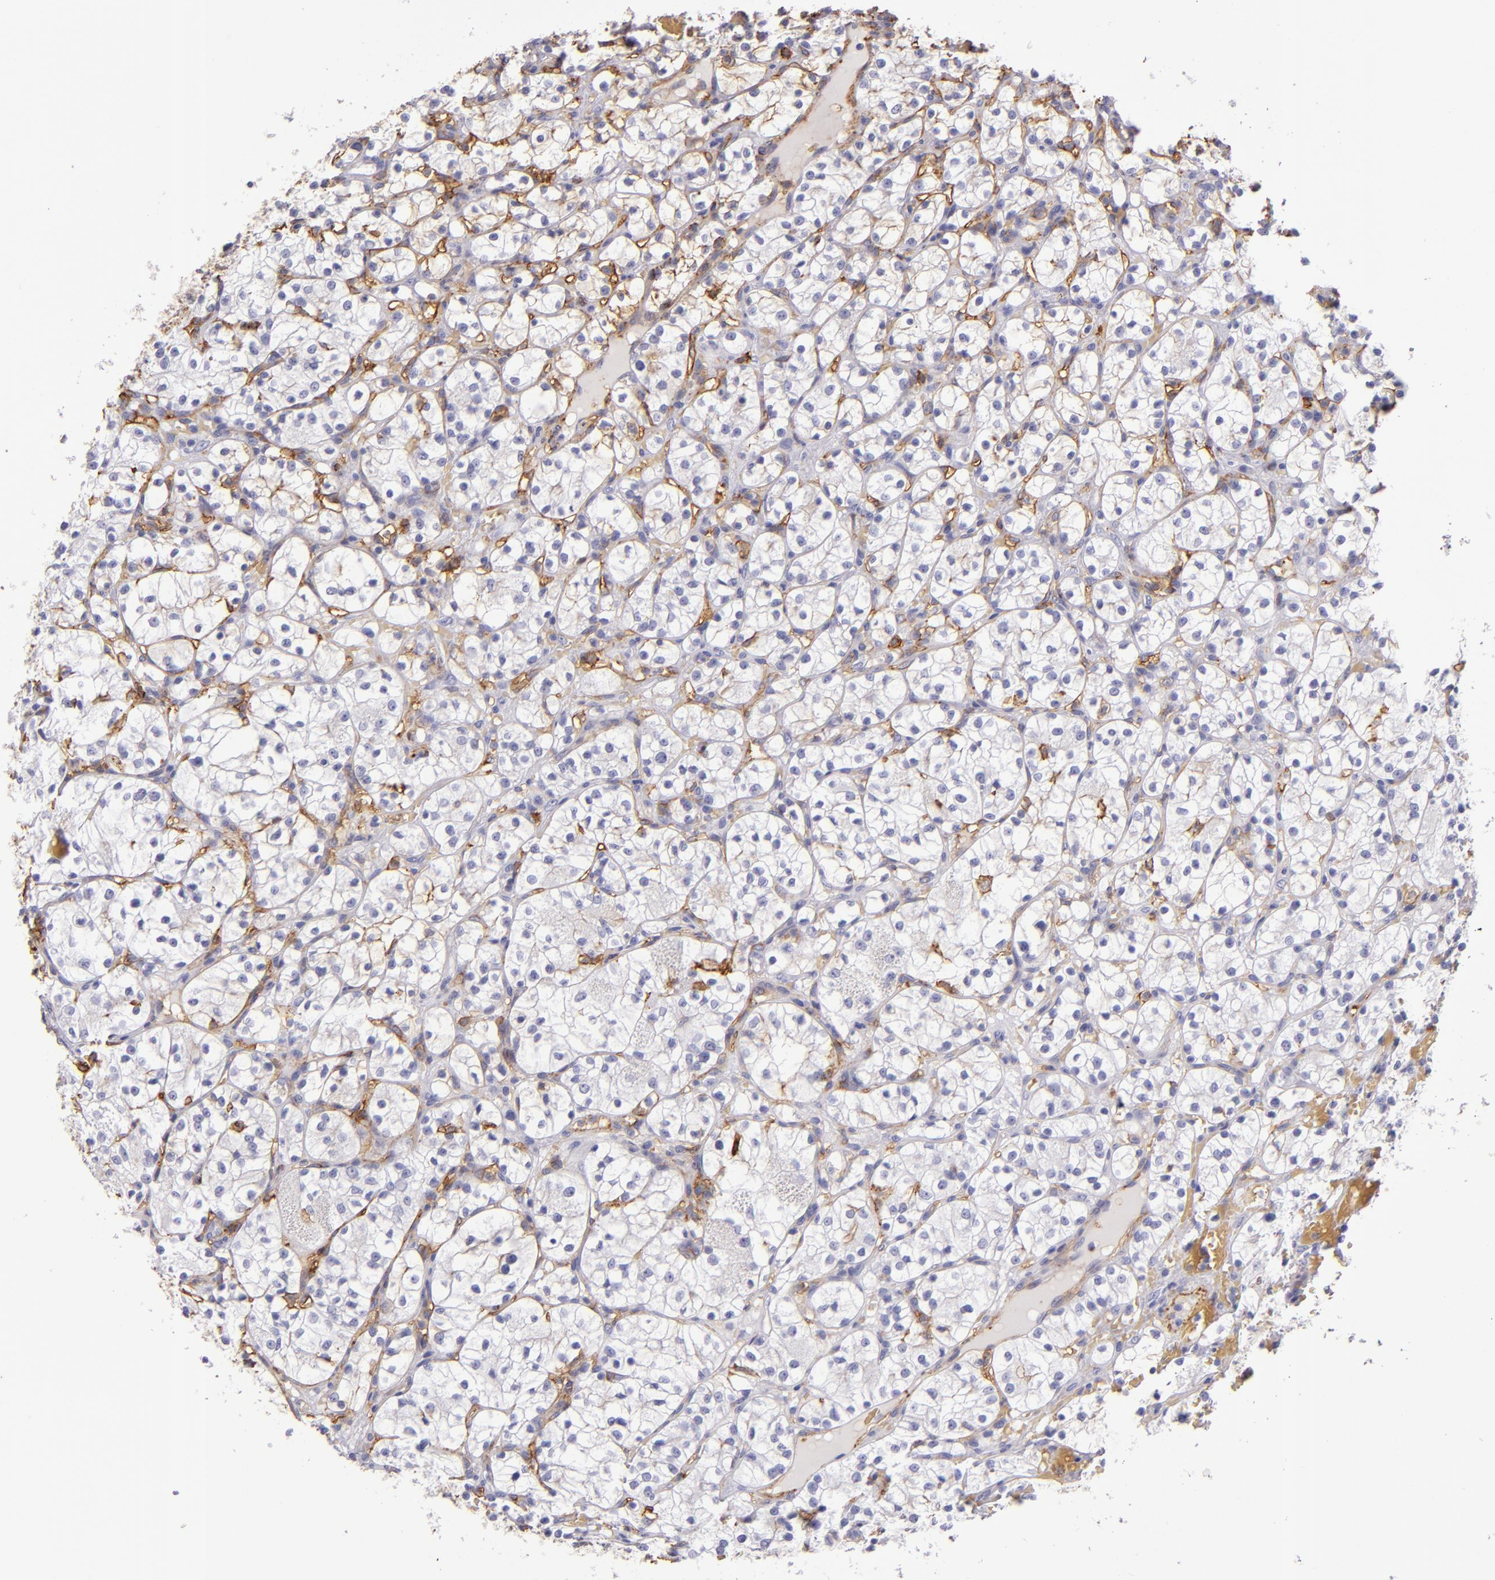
{"staining": {"intensity": "negative", "quantity": "none", "location": "none"}, "tissue": "renal cancer", "cell_type": "Tumor cells", "image_type": "cancer", "snomed": [{"axis": "morphology", "description": "Adenocarcinoma, NOS"}, {"axis": "topography", "description": "Kidney"}], "caption": "Micrograph shows no significant protein staining in tumor cells of adenocarcinoma (renal). (DAB immunohistochemistry with hematoxylin counter stain).", "gene": "CD9", "patient": {"sex": "female", "age": 60}}